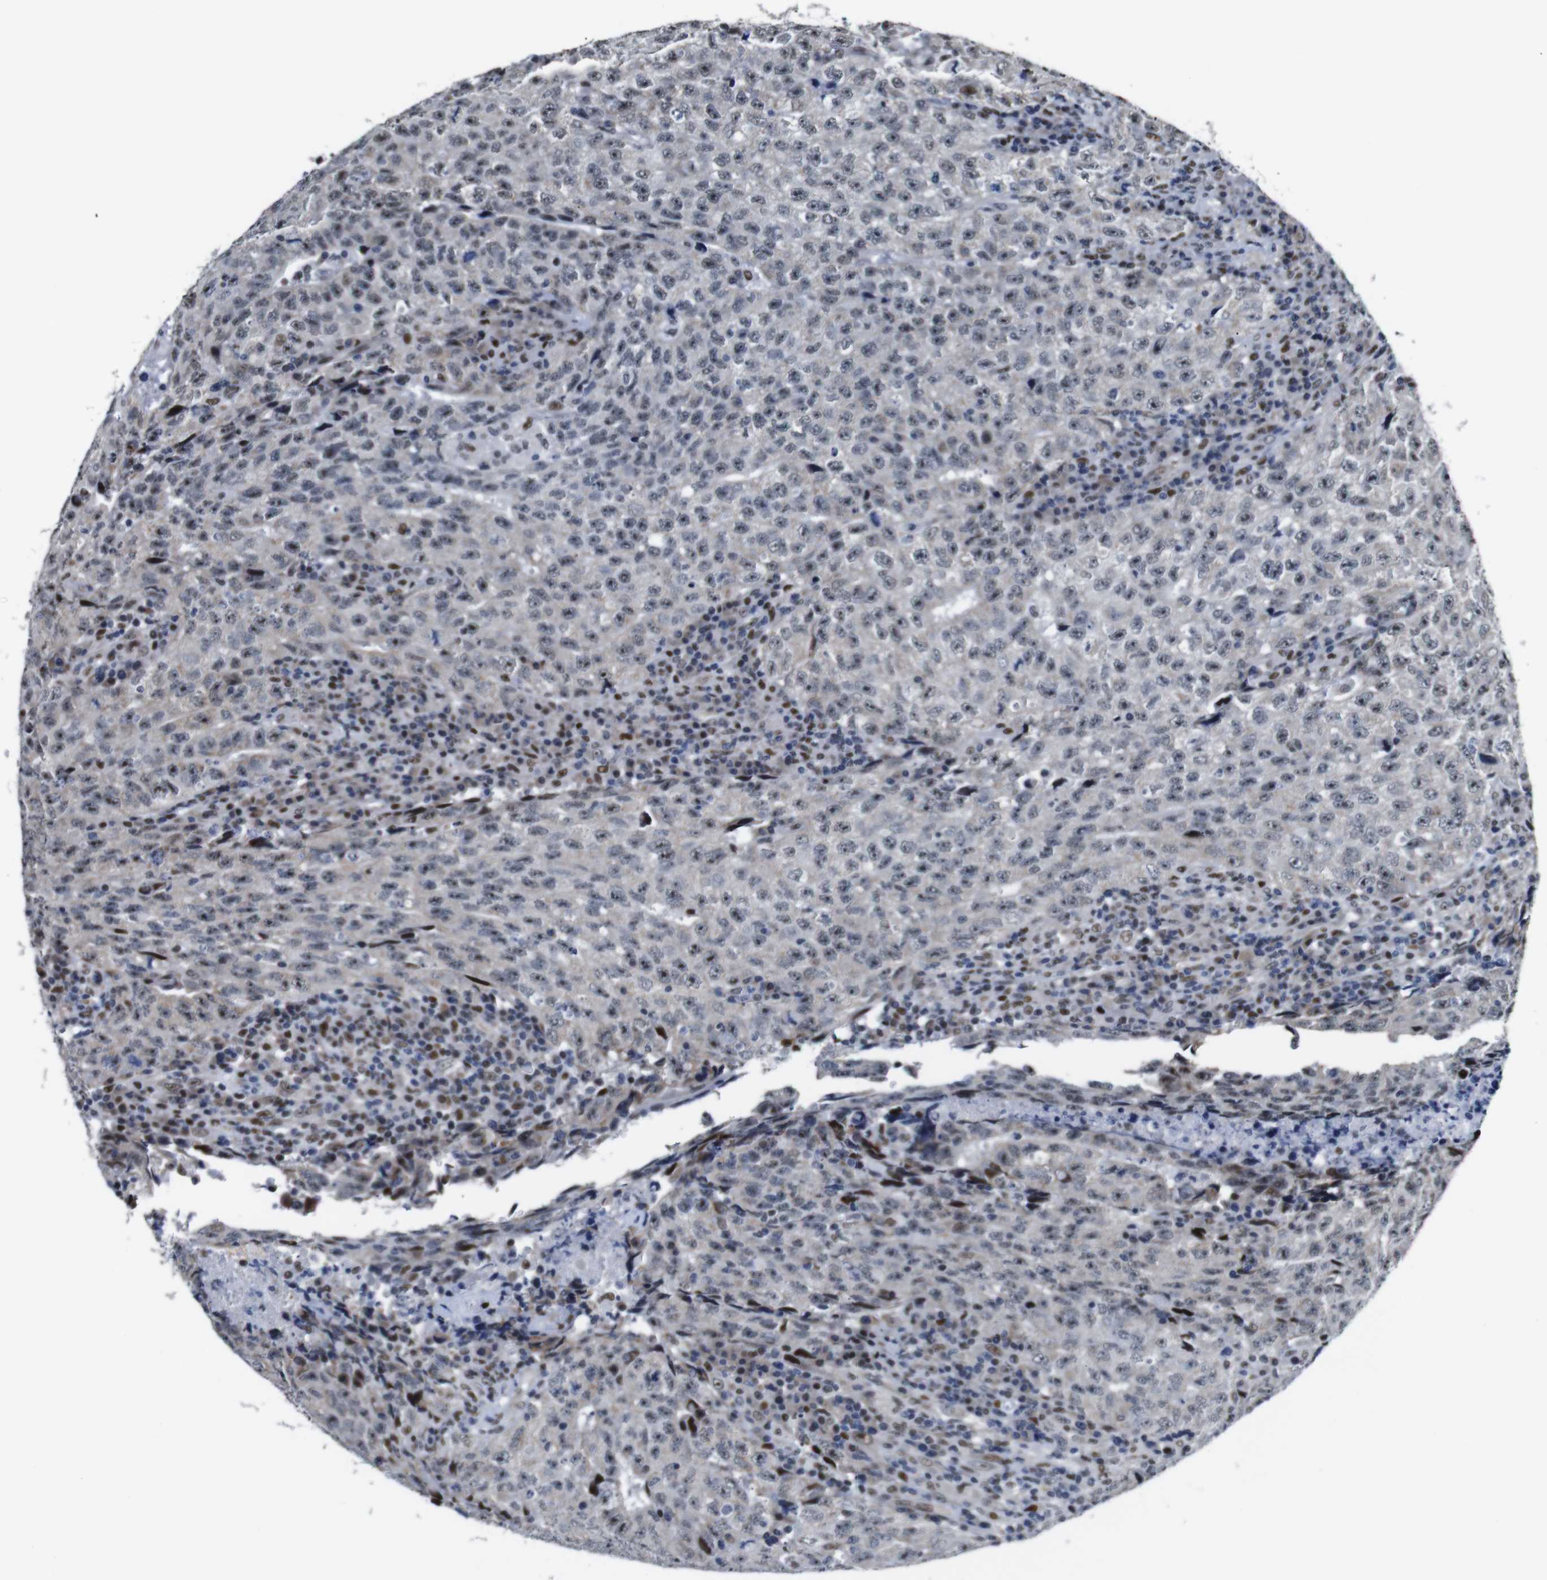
{"staining": {"intensity": "weak", "quantity": "25%-75%", "location": "nuclear"}, "tissue": "testis cancer", "cell_type": "Tumor cells", "image_type": "cancer", "snomed": [{"axis": "morphology", "description": "Necrosis, NOS"}, {"axis": "morphology", "description": "Carcinoma, Embryonal, NOS"}, {"axis": "topography", "description": "Testis"}], "caption": "A low amount of weak nuclear staining is present in about 25%-75% of tumor cells in testis embryonal carcinoma tissue. The protein is stained brown, and the nuclei are stained in blue (DAB IHC with brightfield microscopy, high magnification).", "gene": "GATA6", "patient": {"sex": "male", "age": 19}}